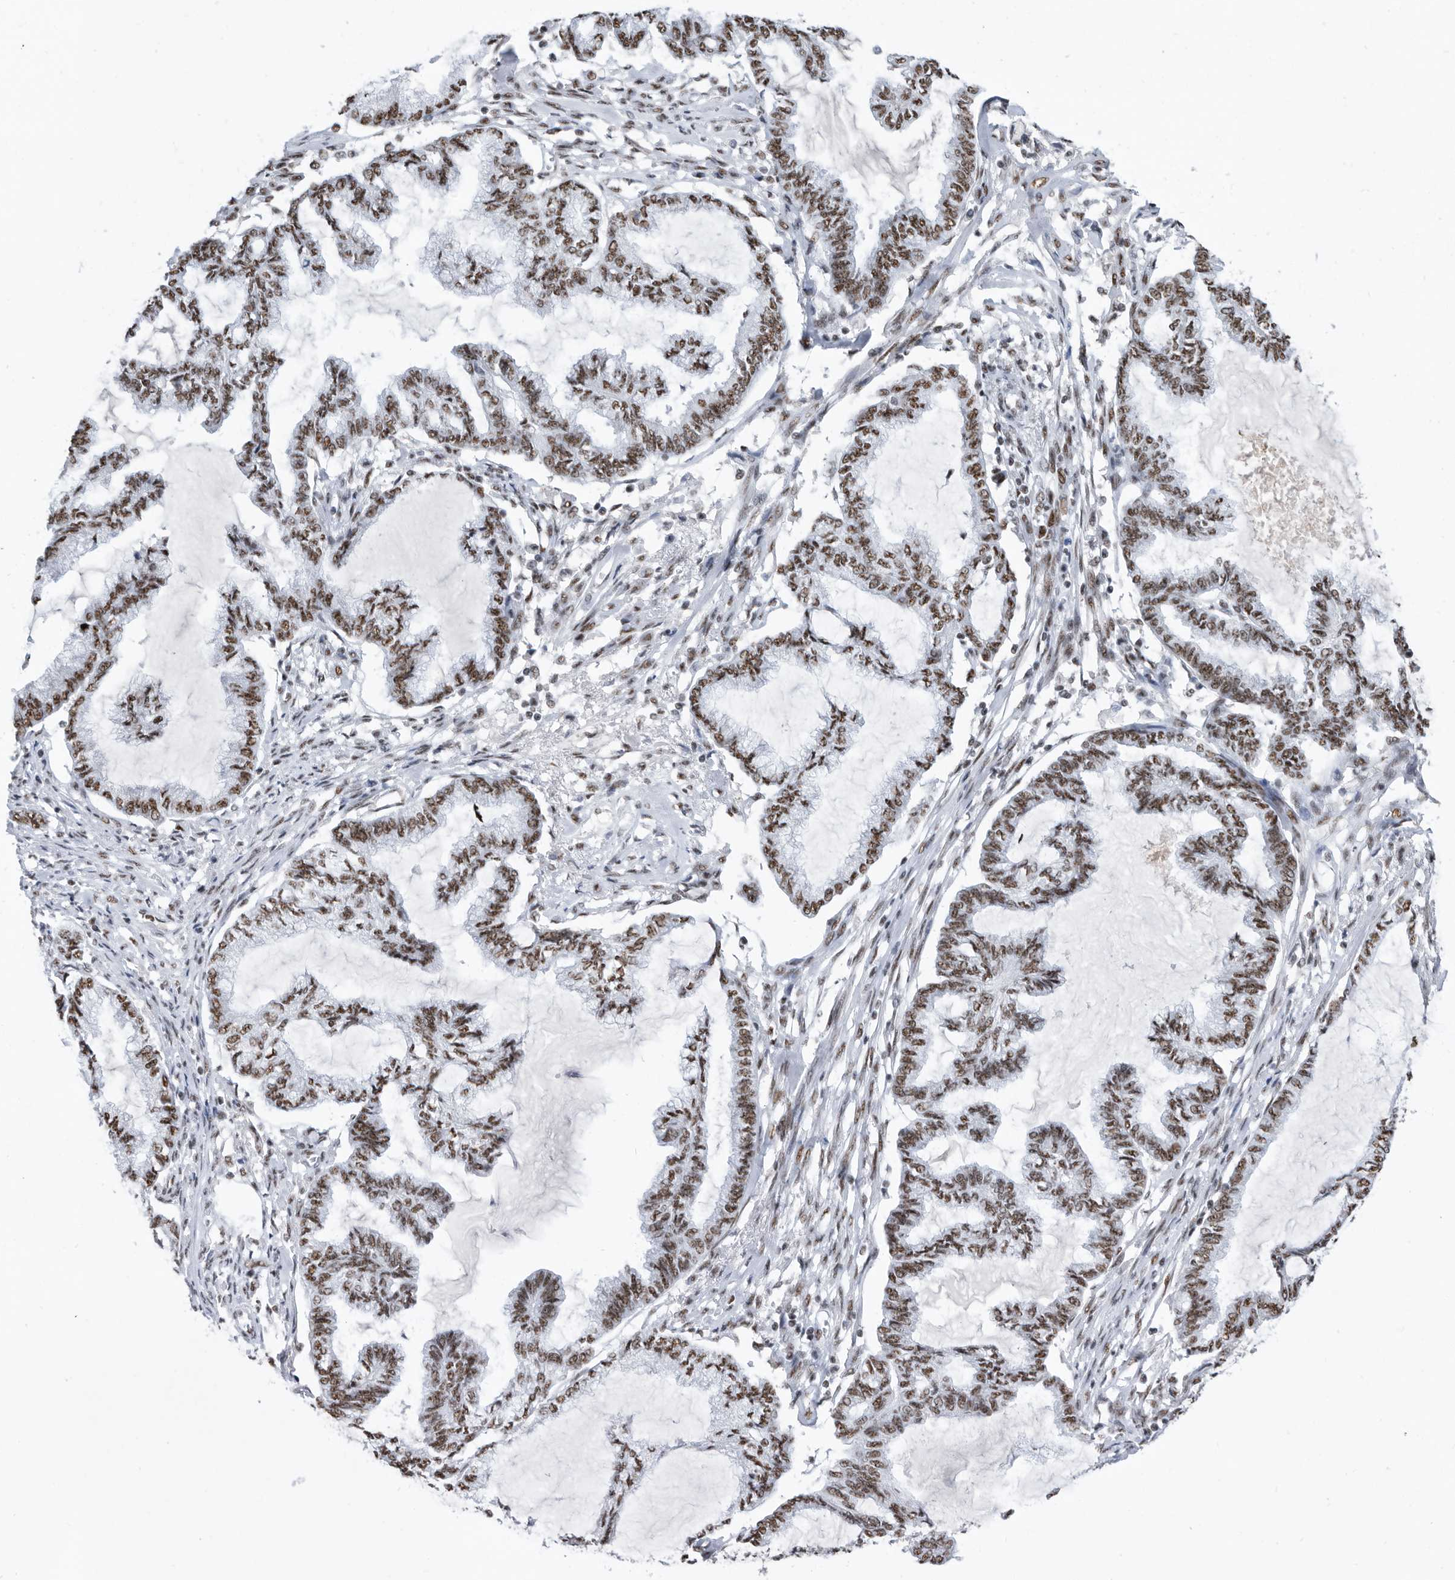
{"staining": {"intensity": "moderate", "quantity": ">75%", "location": "nuclear"}, "tissue": "endometrial cancer", "cell_type": "Tumor cells", "image_type": "cancer", "snomed": [{"axis": "morphology", "description": "Adenocarcinoma, NOS"}, {"axis": "topography", "description": "Endometrium"}], "caption": "Endometrial cancer (adenocarcinoma) stained with immunohistochemistry reveals moderate nuclear positivity in approximately >75% of tumor cells. (DAB (3,3'-diaminobenzidine) IHC, brown staining for protein, blue staining for nuclei).", "gene": "SF3A1", "patient": {"sex": "female", "age": 86}}